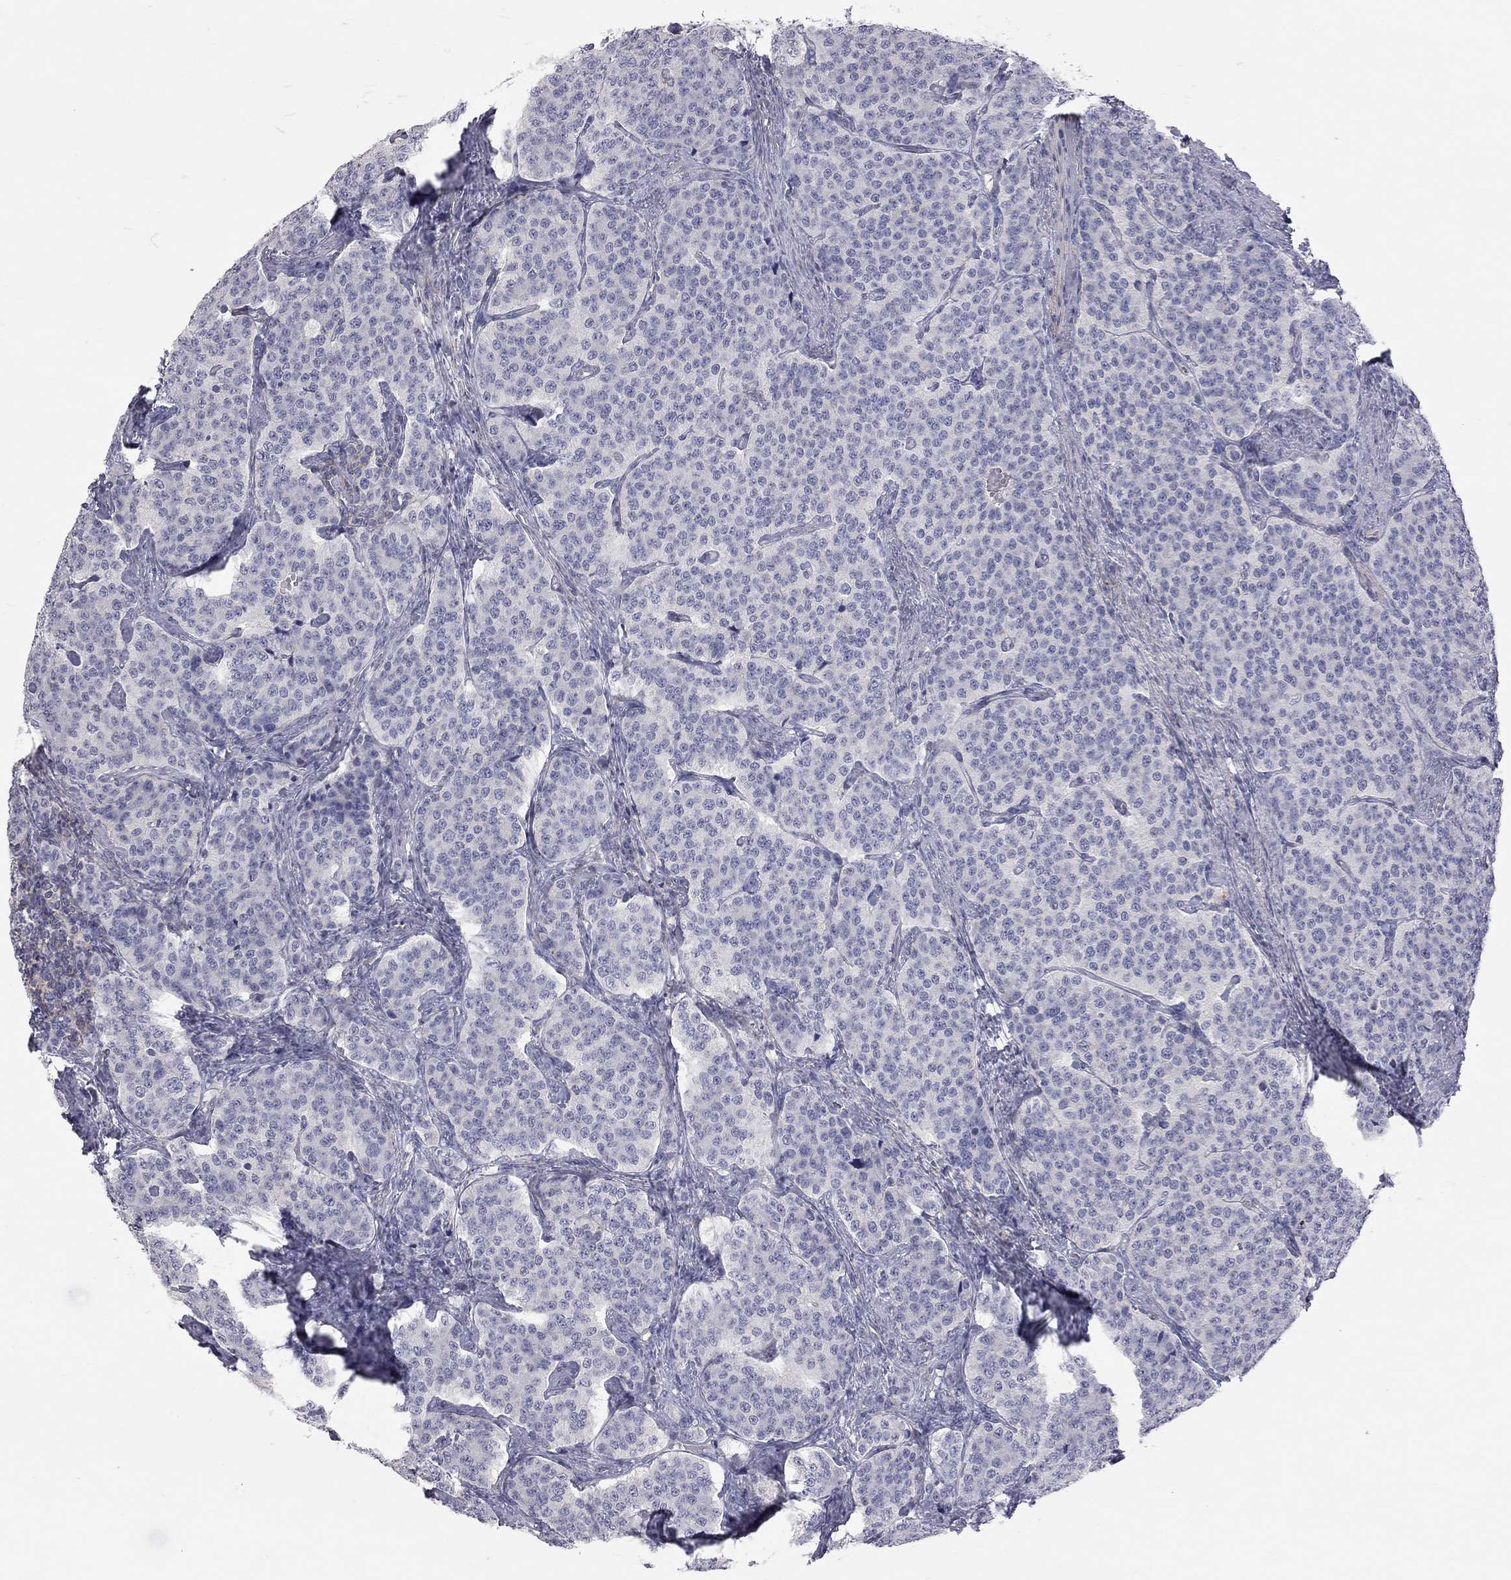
{"staining": {"intensity": "negative", "quantity": "none", "location": "none"}, "tissue": "carcinoid", "cell_type": "Tumor cells", "image_type": "cancer", "snomed": [{"axis": "morphology", "description": "Carcinoid, malignant, NOS"}, {"axis": "topography", "description": "Small intestine"}], "caption": "Immunohistochemistry (IHC) image of human carcinoid stained for a protein (brown), which reveals no staining in tumor cells.", "gene": "ADCYAP1", "patient": {"sex": "female", "age": 58}}